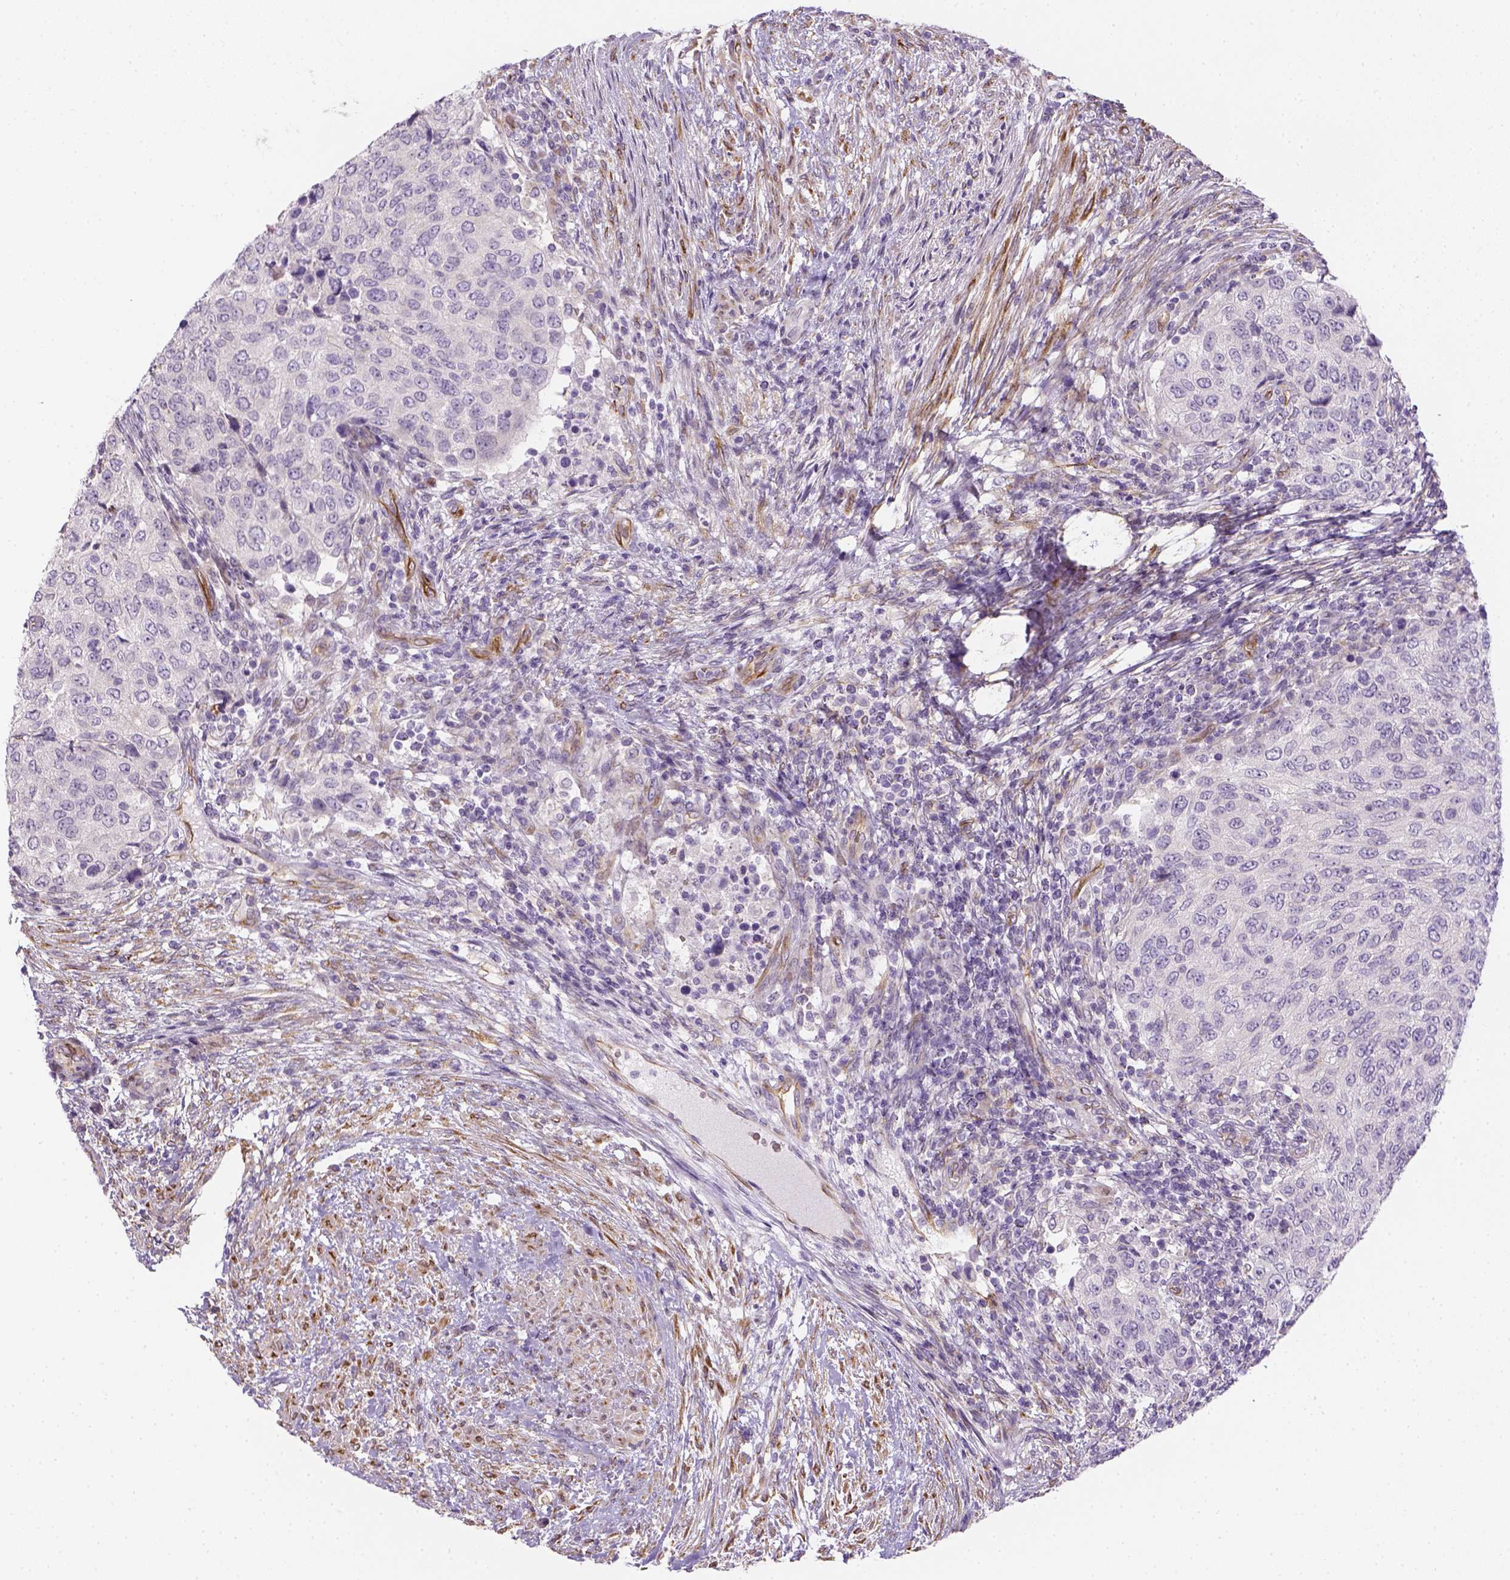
{"staining": {"intensity": "negative", "quantity": "none", "location": "none"}, "tissue": "urothelial cancer", "cell_type": "Tumor cells", "image_type": "cancer", "snomed": [{"axis": "morphology", "description": "Urothelial carcinoma, High grade"}, {"axis": "topography", "description": "Urinary bladder"}], "caption": "High power microscopy micrograph of an IHC histopathology image of urothelial cancer, revealing no significant staining in tumor cells.", "gene": "CACNB1", "patient": {"sex": "female", "age": 78}}